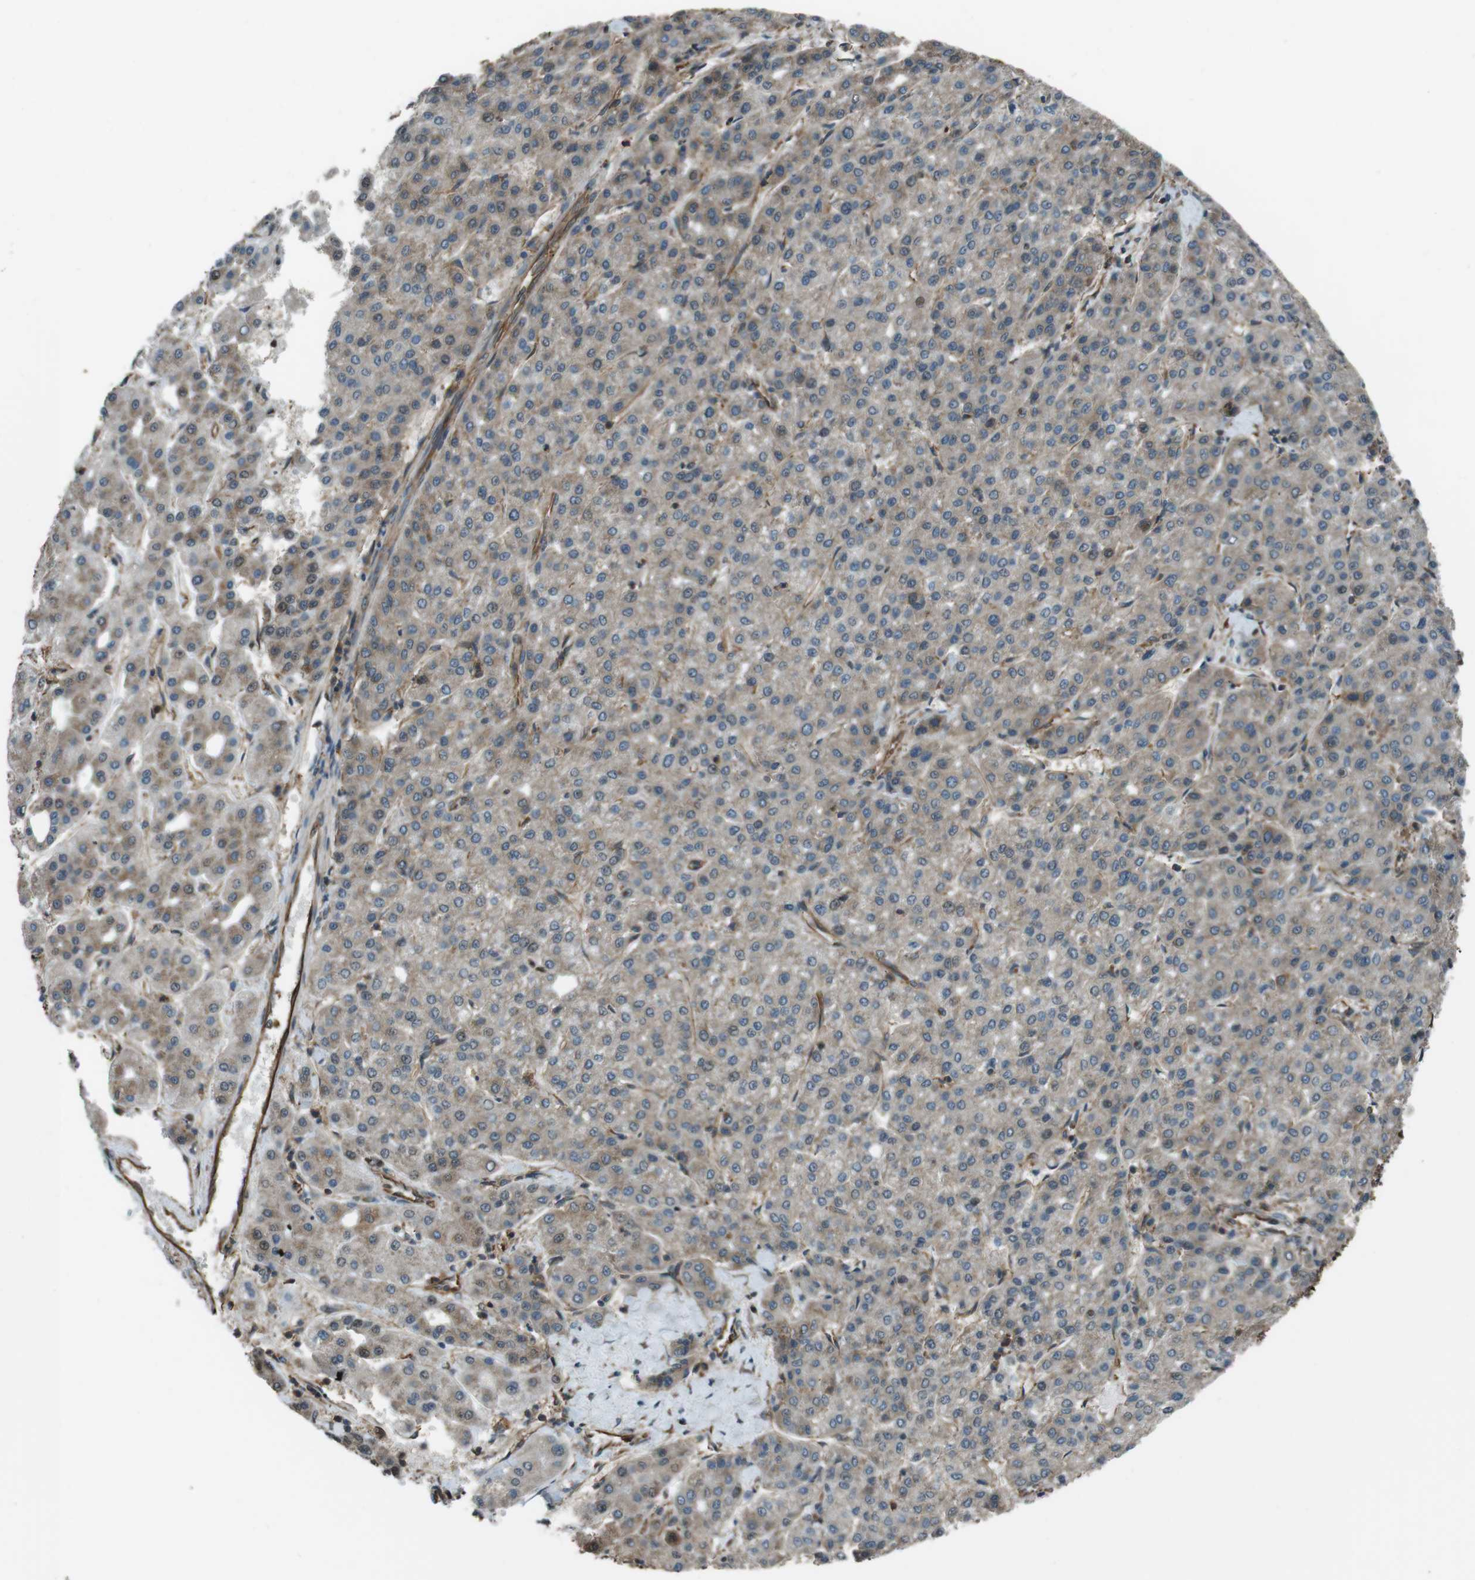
{"staining": {"intensity": "weak", "quantity": "25%-75%", "location": "cytoplasmic/membranous"}, "tissue": "liver cancer", "cell_type": "Tumor cells", "image_type": "cancer", "snomed": [{"axis": "morphology", "description": "Carcinoma, Hepatocellular, NOS"}, {"axis": "topography", "description": "Liver"}], "caption": "This histopathology image exhibits immunohistochemistry staining of liver hepatocellular carcinoma, with low weak cytoplasmic/membranous positivity in about 25%-75% of tumor cells.", "gene": "PA2G4", "patient": {"sex": "male", "age": 65}}